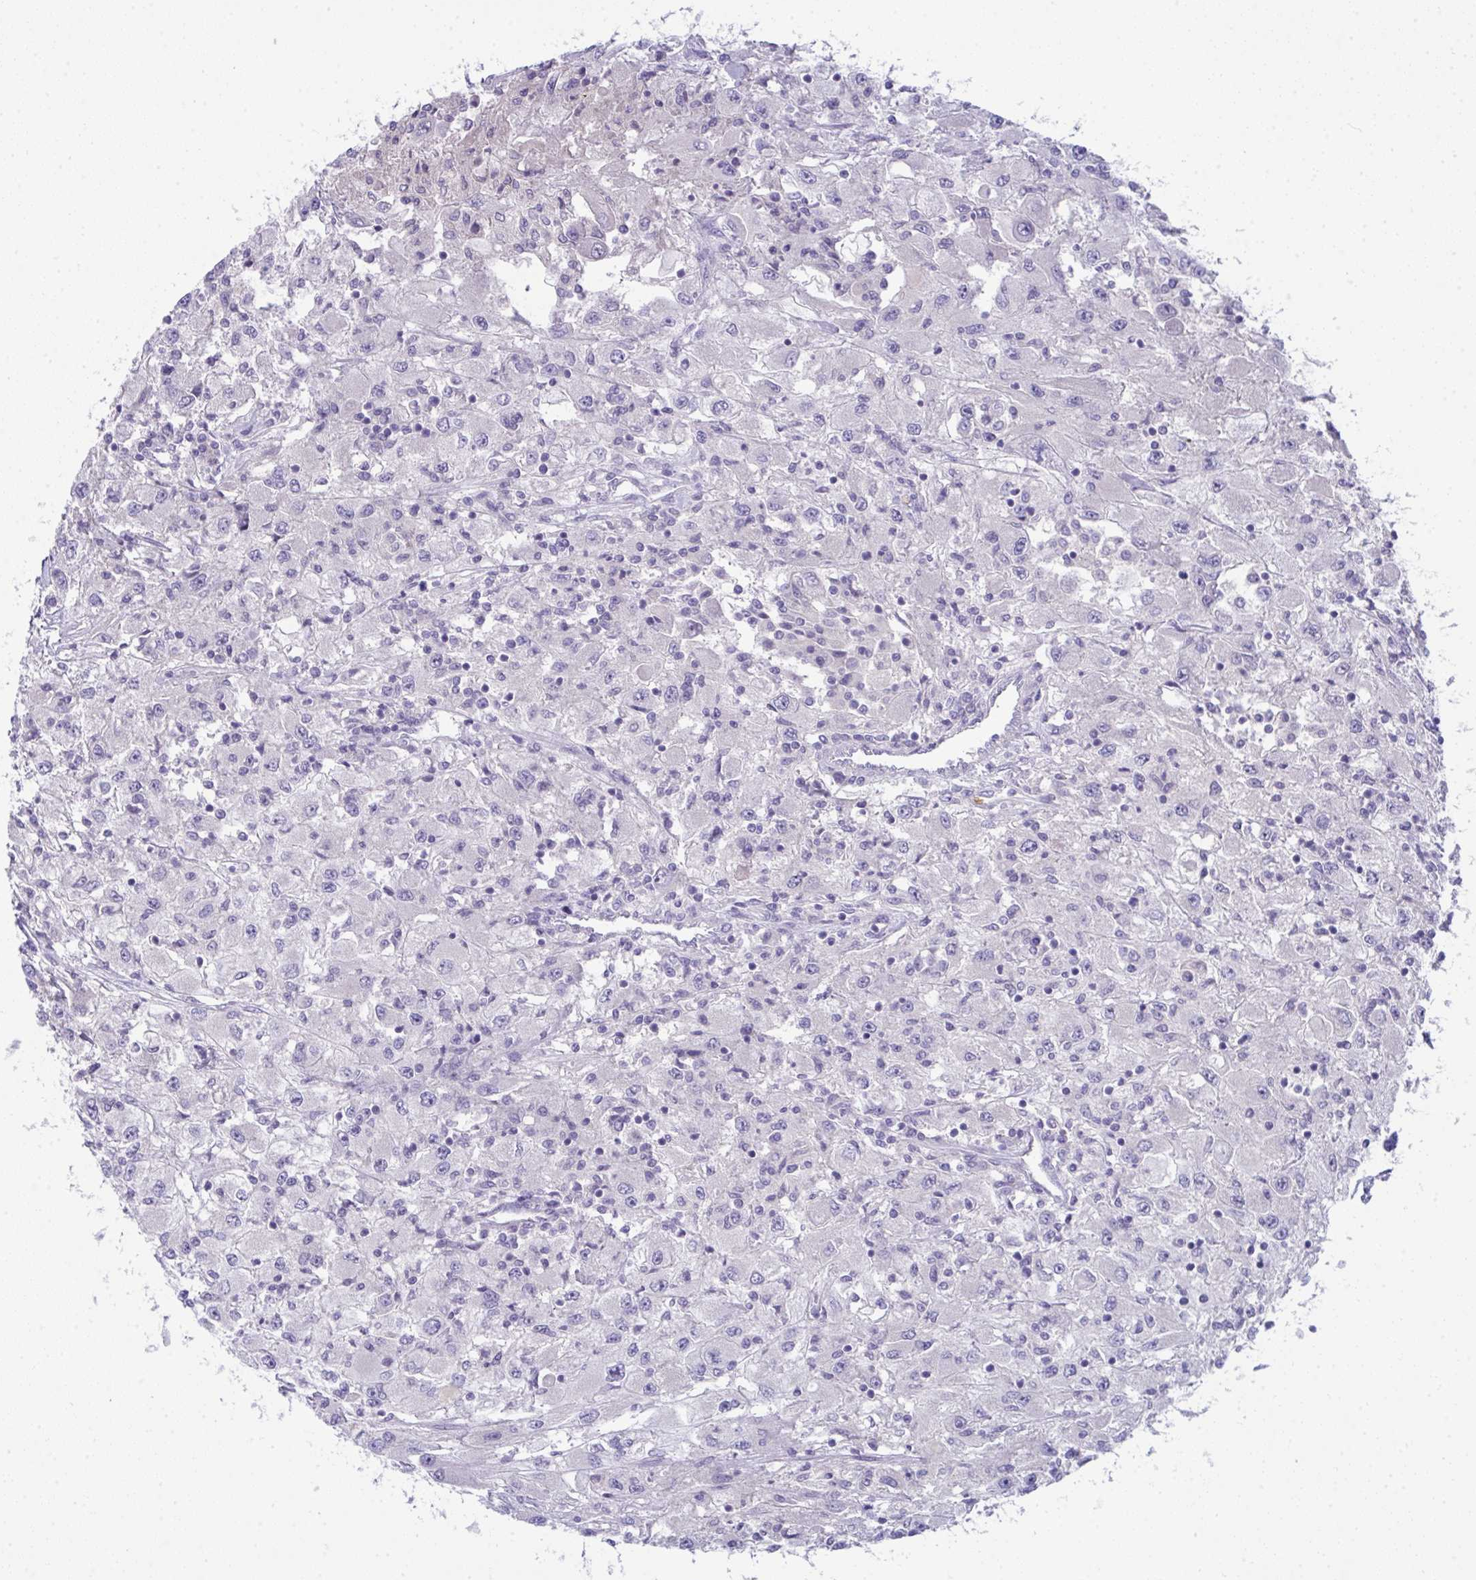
{"staining": {"intensity": "negative", "quantity": "none", "location": "none"}, "tissue": "renal cancer", "cell_type": "Tumor cells", "image_type": "cancer", "snomed": [{"axis": "morphology", "description": "Adenocarcinoma, NOS"}, {"axis": "topography", "description": "Kidney"}], "caption": "Immunohistochemical staining of human adenocarcinoma (renal) demonstrates no significant expression in tumor cells.", "gene": "SPTB", "patient": {"sex": "female", "age": 67}}